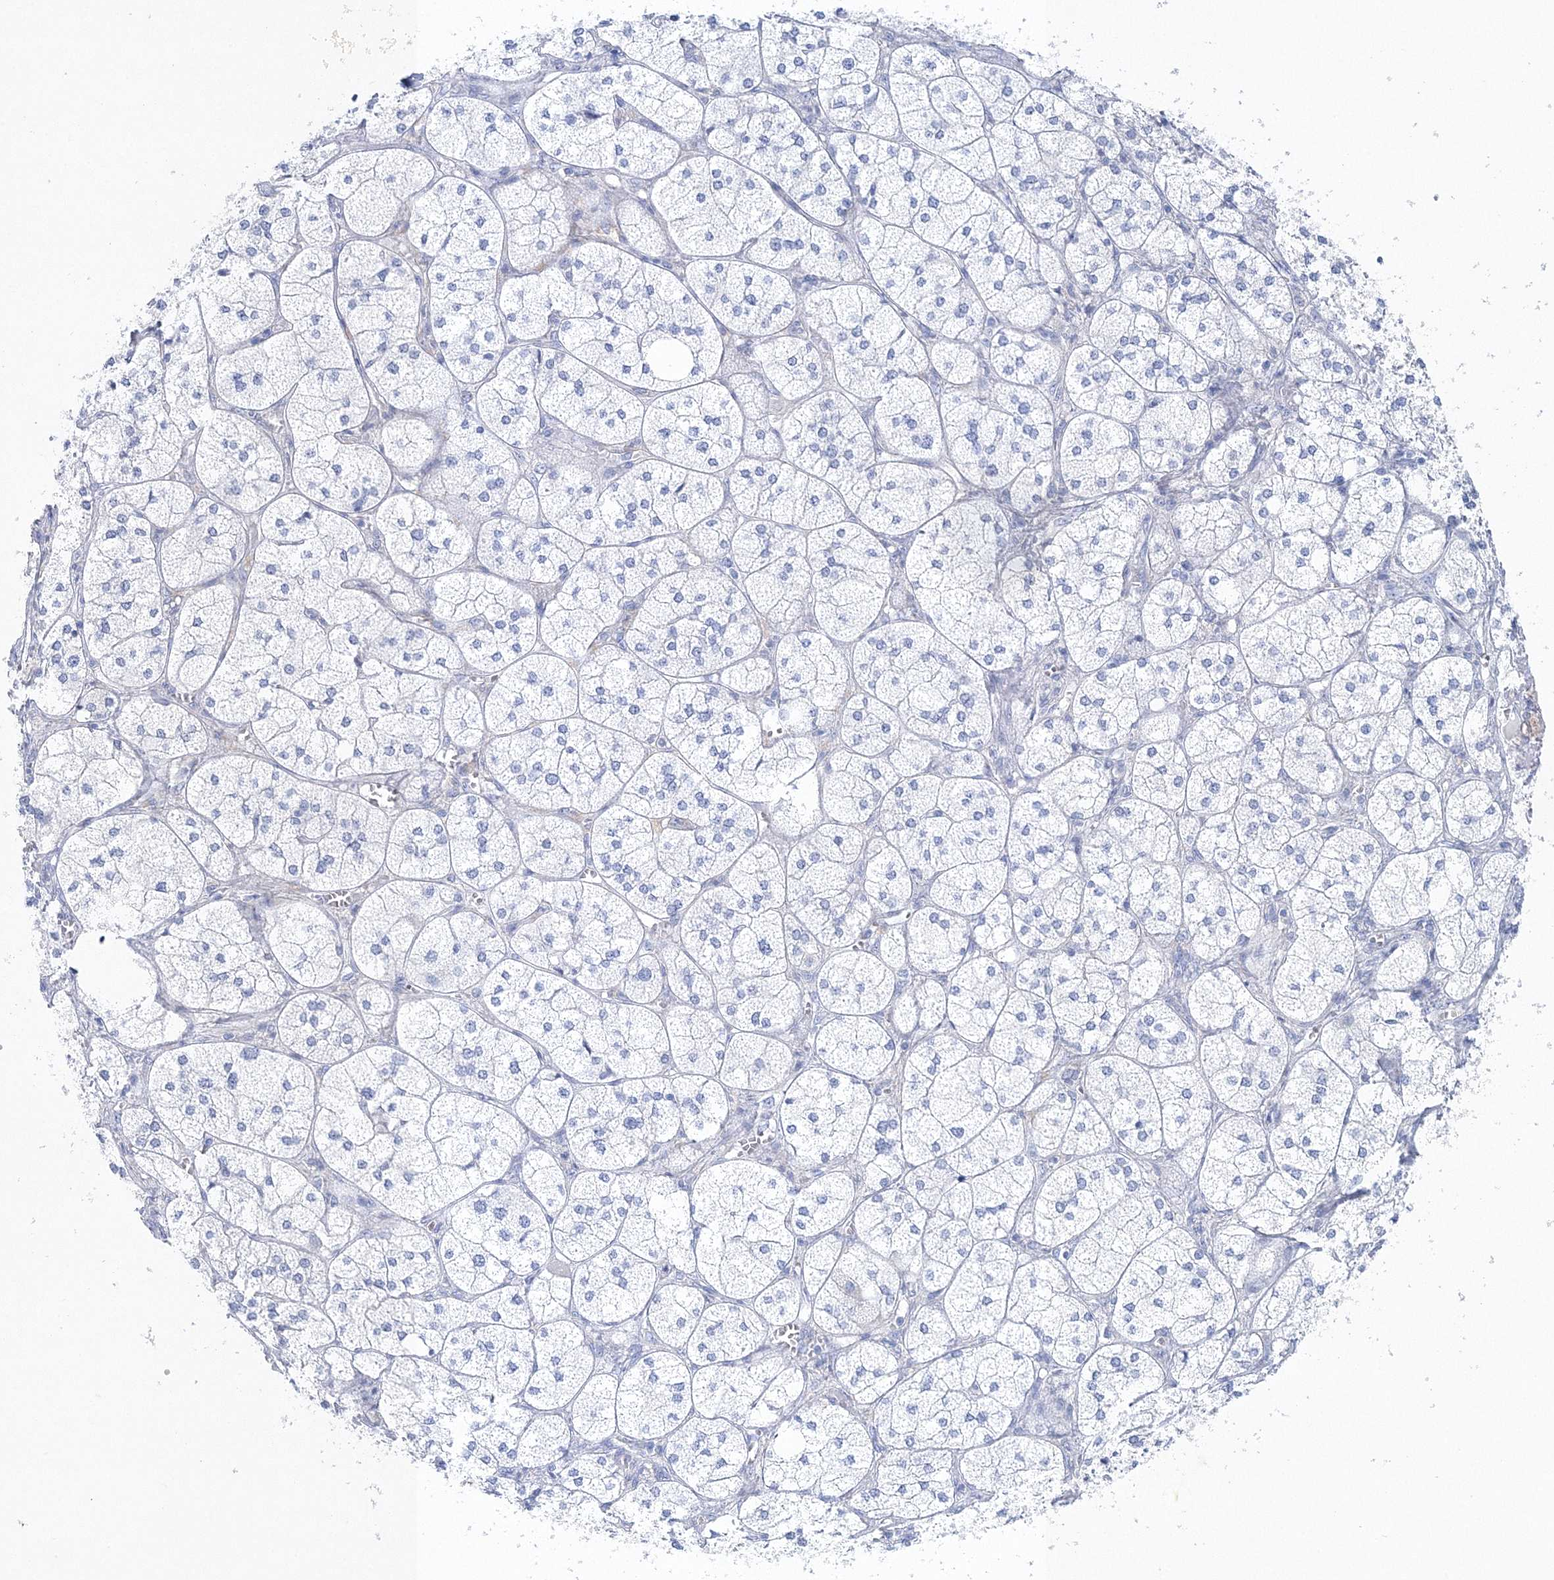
{"staining": {"intensity": "strong", "quantity": "<25%", "location": "cytoplasmic/membranous,nuclear"}, "tissue": "adrenal gland", "cell_type": "Glandular cells", "image_type": "normal", "snomed": [{"axis": "morphology", "description": "Normal tissue, NOS"}, {"axis": "topography", "description": "Adrenal gland"}], "caption": "Immunohistochemical staining of normal human adrenal gland displays medium levels of strong cytoplasmic/membranous,nuclear expression in approximately <25% of glandular cells.", "gene": "HMGCS1", "patient": {"sex": "female", "age": 61}}